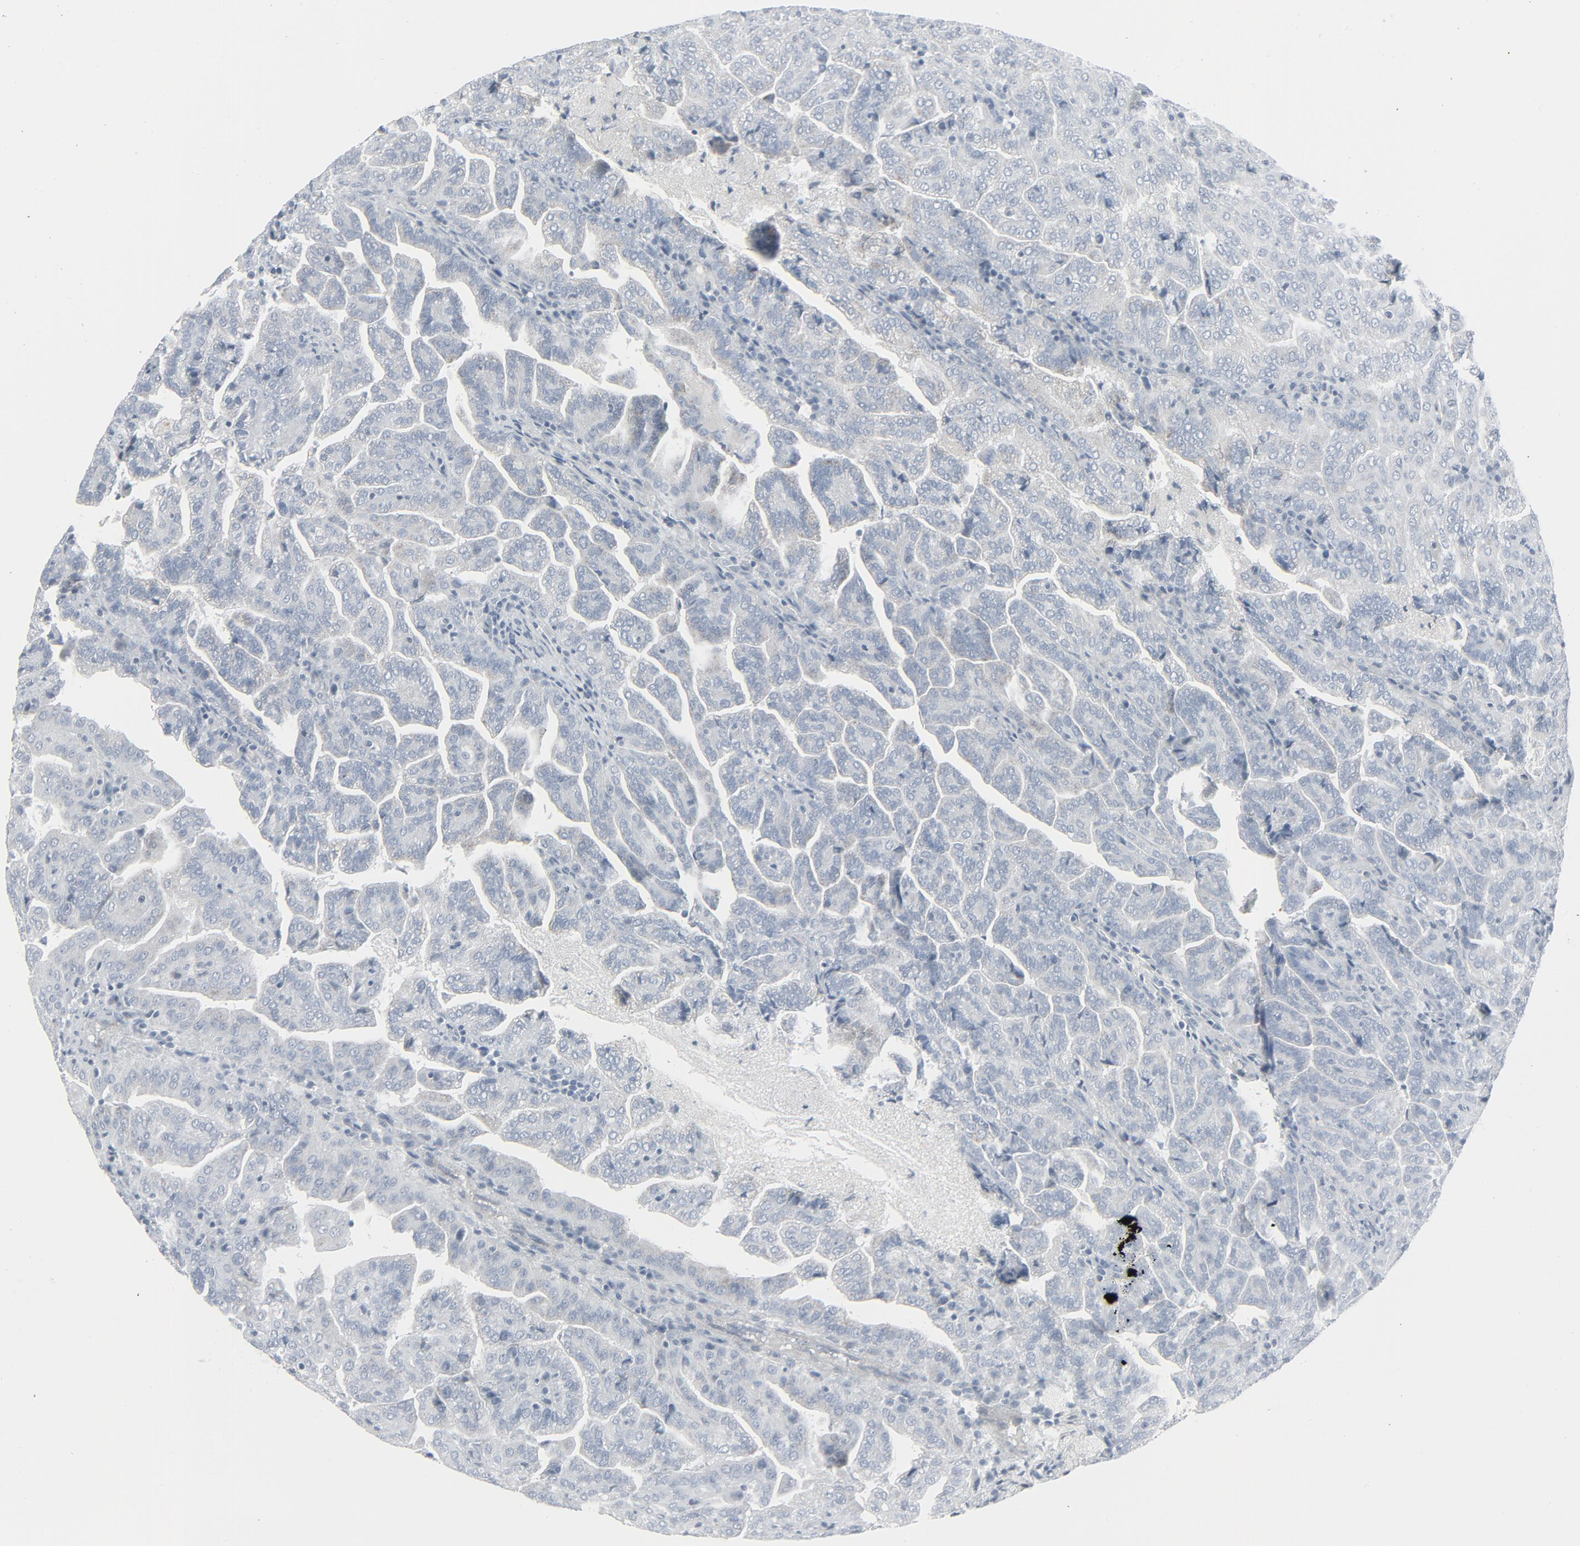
{"staining": {"intensity": "negative", "quantity": "none", "location": "none"}, "tissue": "renal cancer", "cell_type": "Tumor cells", "image_type": "cancer", "snomed": [{"axis": "morphology", "description": "Adenocarcinoma, NOS"}, {"axis": "topography", "description": "Kidney"}], "caption": "A high-resolution image shows immunohistochemistry staining of renal cancer, which displays no significant positivity in tumor cells.", "gene": "FGFR3", "patient": {"sex": "male", "age": 61}}